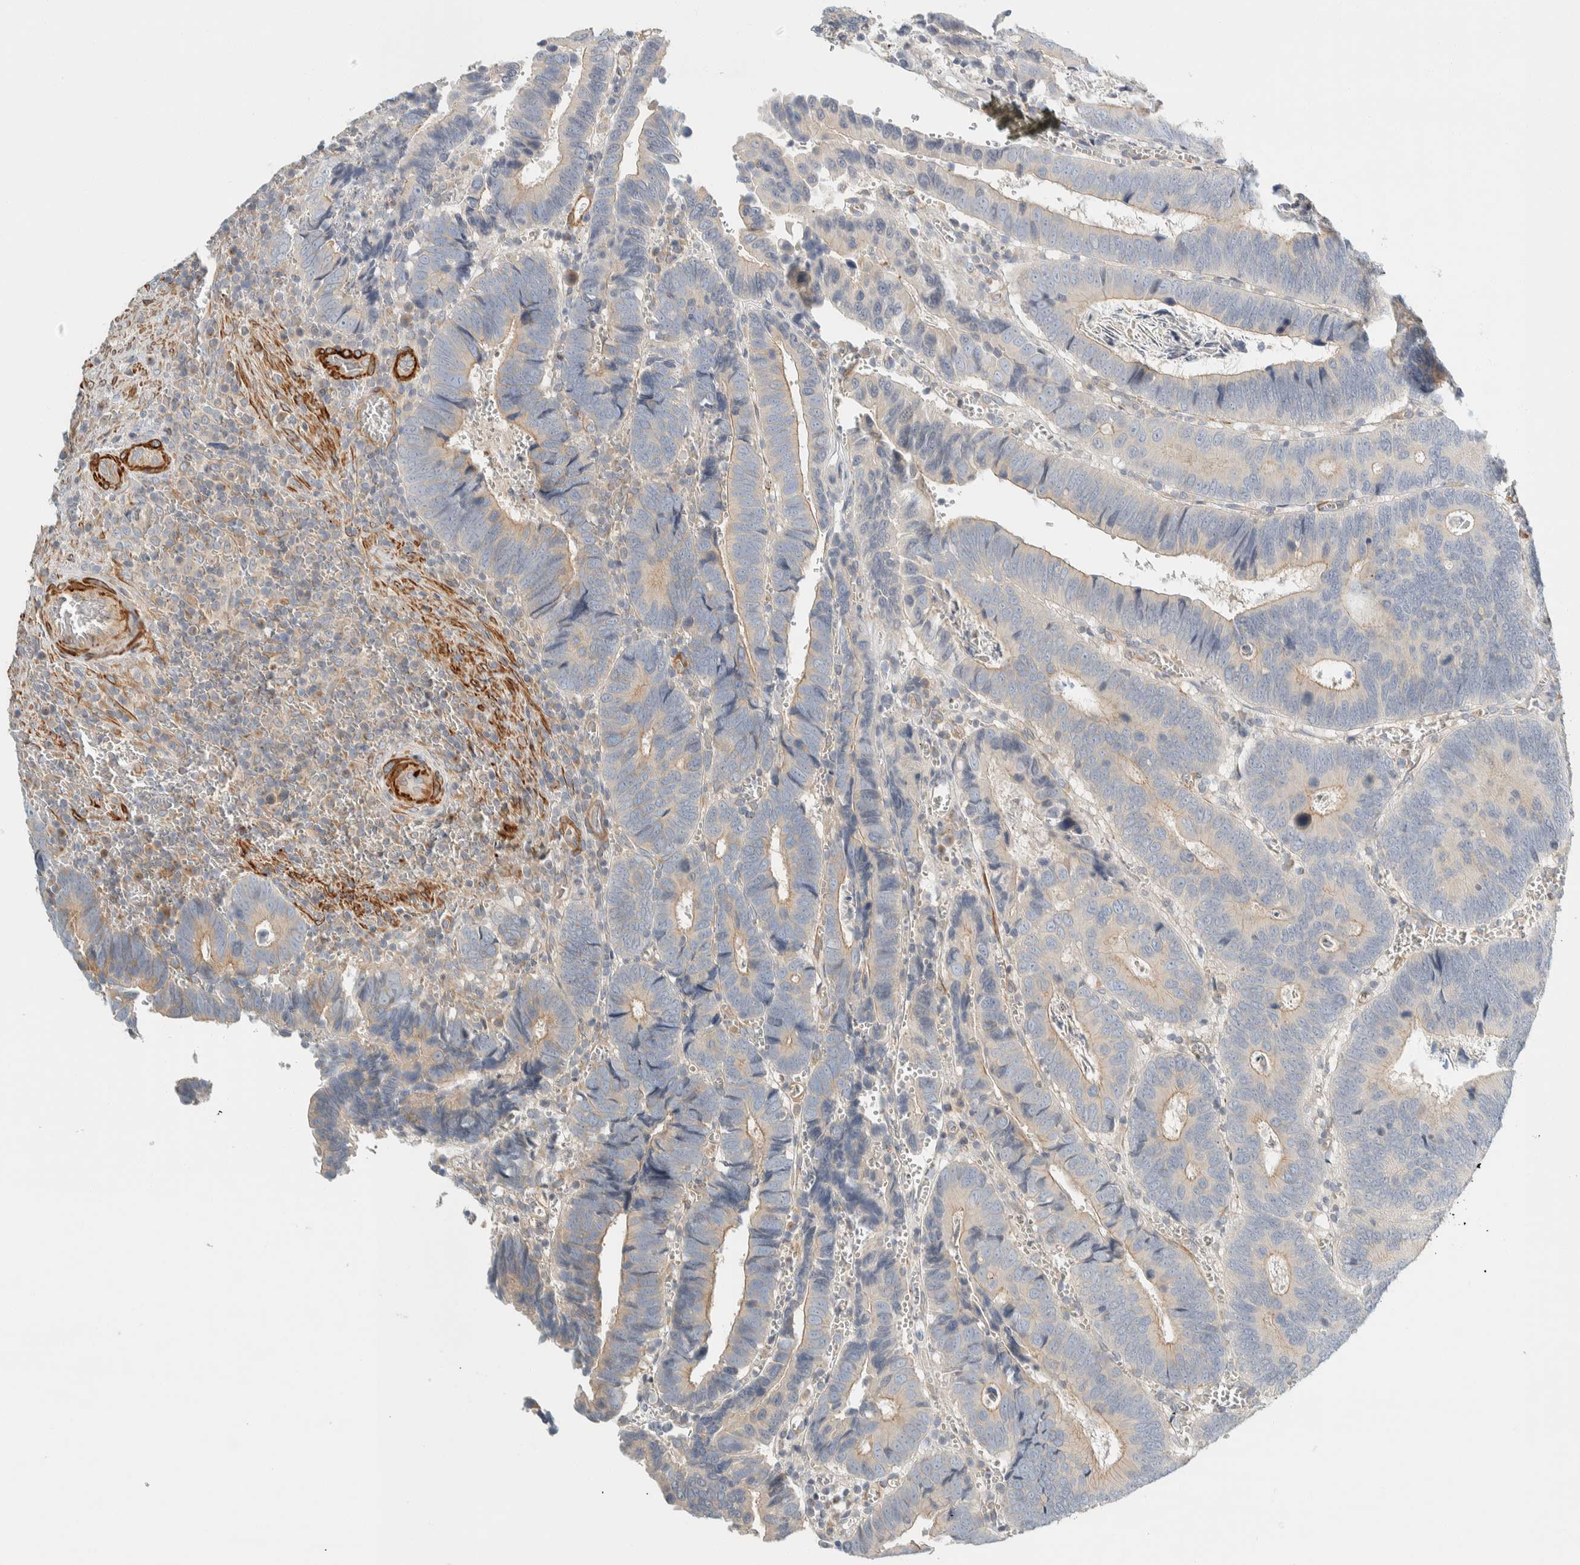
{"staining": {"intensity": "weak", "quantity": "25%-75%", "location": "cytoplasmic/membranous"}, "tissue": "colorectal cancer", "cell_type": "Tumor cells", "image_type": "cancer", "snomed": [{"axis": "morphology", "description": "Inflammation, NOS"}, {"axis": "morphology", "description": "Adenocarcinoma, NOS"}, {"axis": "topography", "description": "Colon"}], "caption": "A brown stain highlights weak cytoplasmic/membranous positivity of a protein in human colorectal adenocarcinoma tumor cells. Using DAB (3,3'-diaminobenzidine) (brown) and hematoxylin (blue) stains, captured at high magnification using brightfield microscopy.", "gene": "CDR2", "patient": {"sex": "male", "age": 72}}